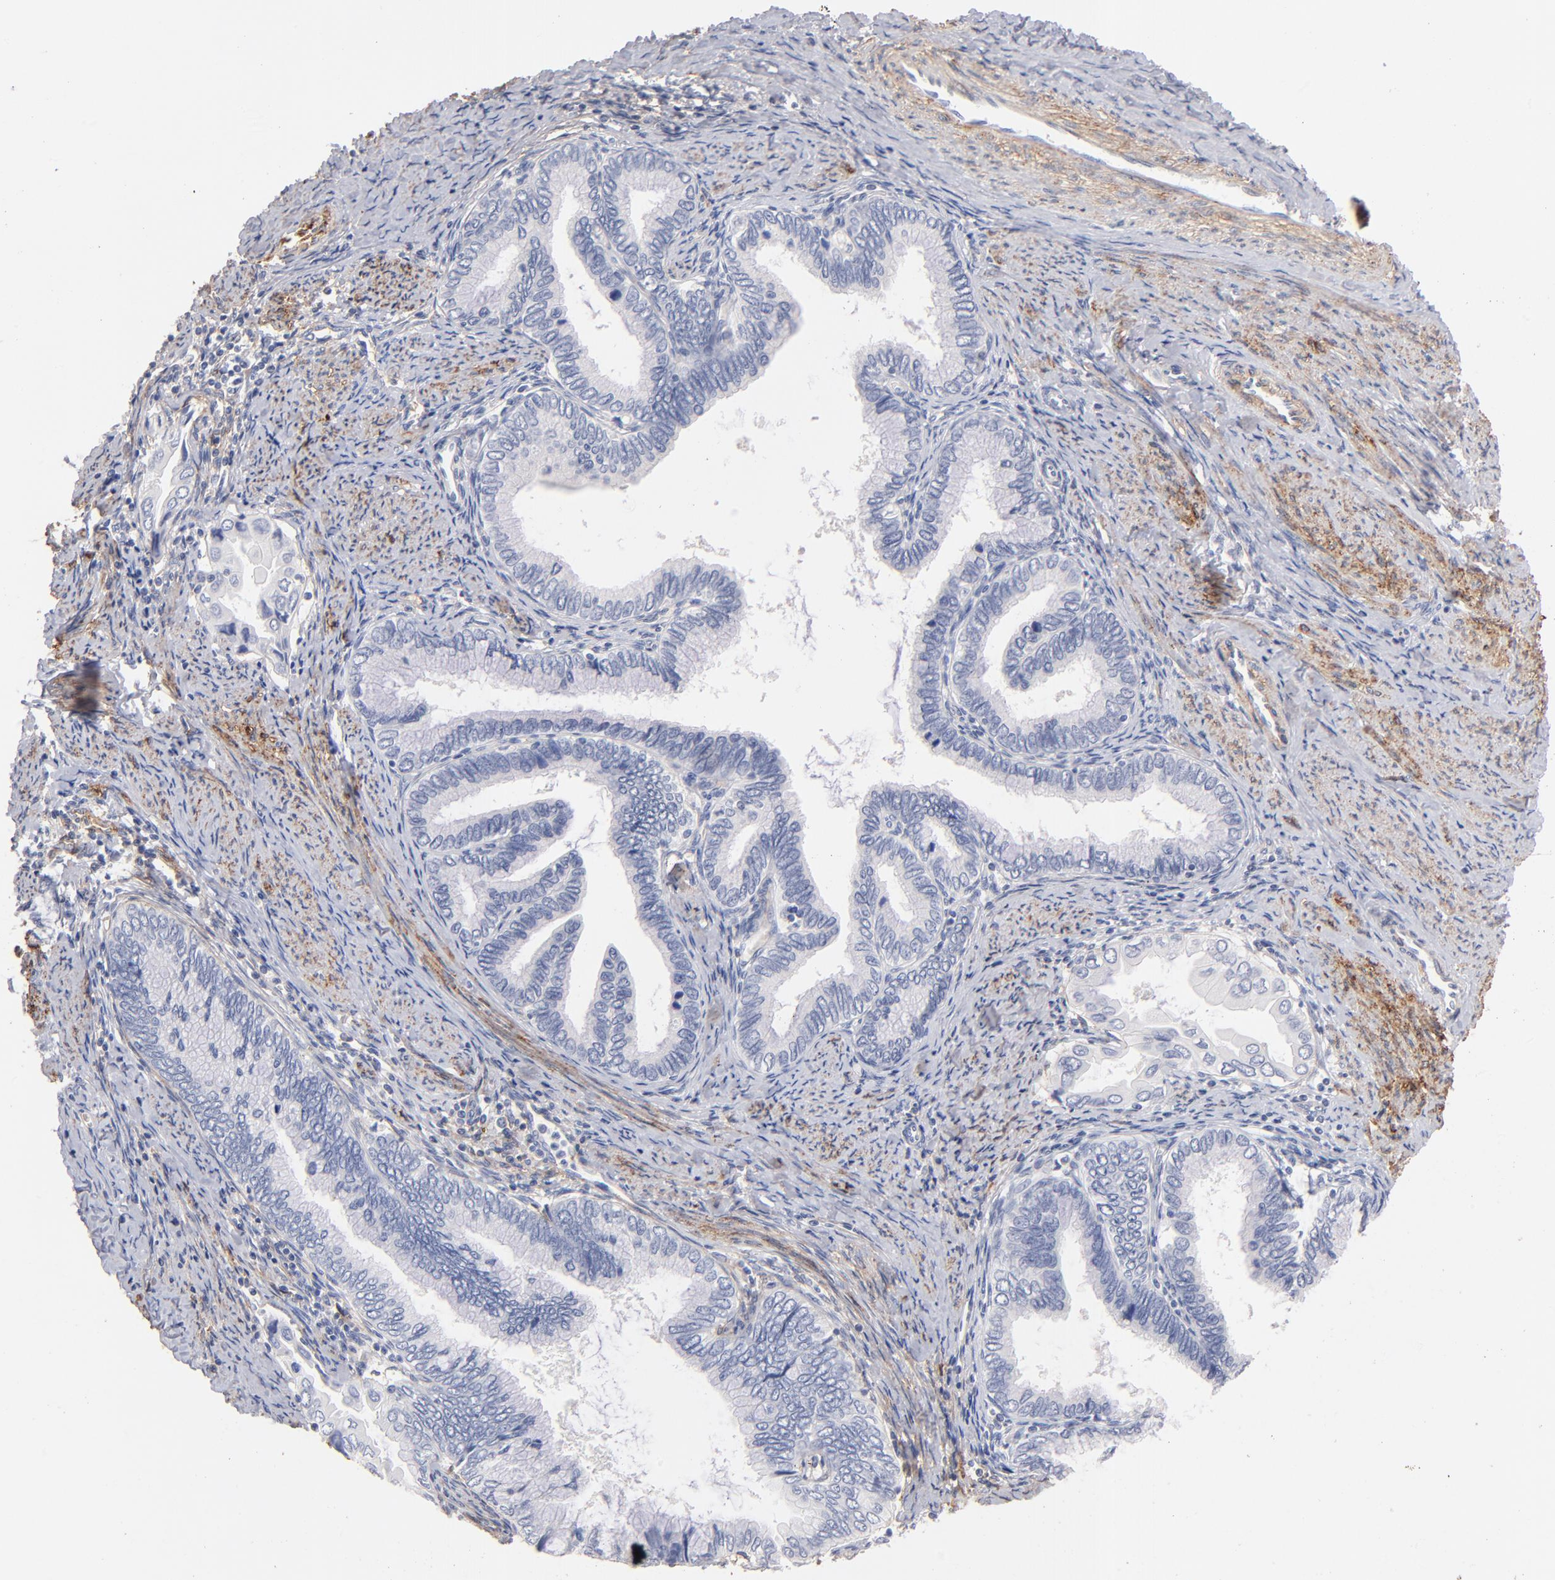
{"staining": {"intensity": "negative", "quantity": "none", "location": "none"}, "tissue": "cervical cancer", "cell_type": "Tumor cells", "image_type": "cancer", "snomed": [{"axis": "morphology", "description": "Adenocarcinoma, NOS"}, {"axis": "topography", "description": "Cervix"}], "caption": "Photomicrograph shows no significant protein expression in tumor cells of cervical adenocarcinoma.", "gene": "ITGA8", "patient": {"sex": "female", "age": 49}}